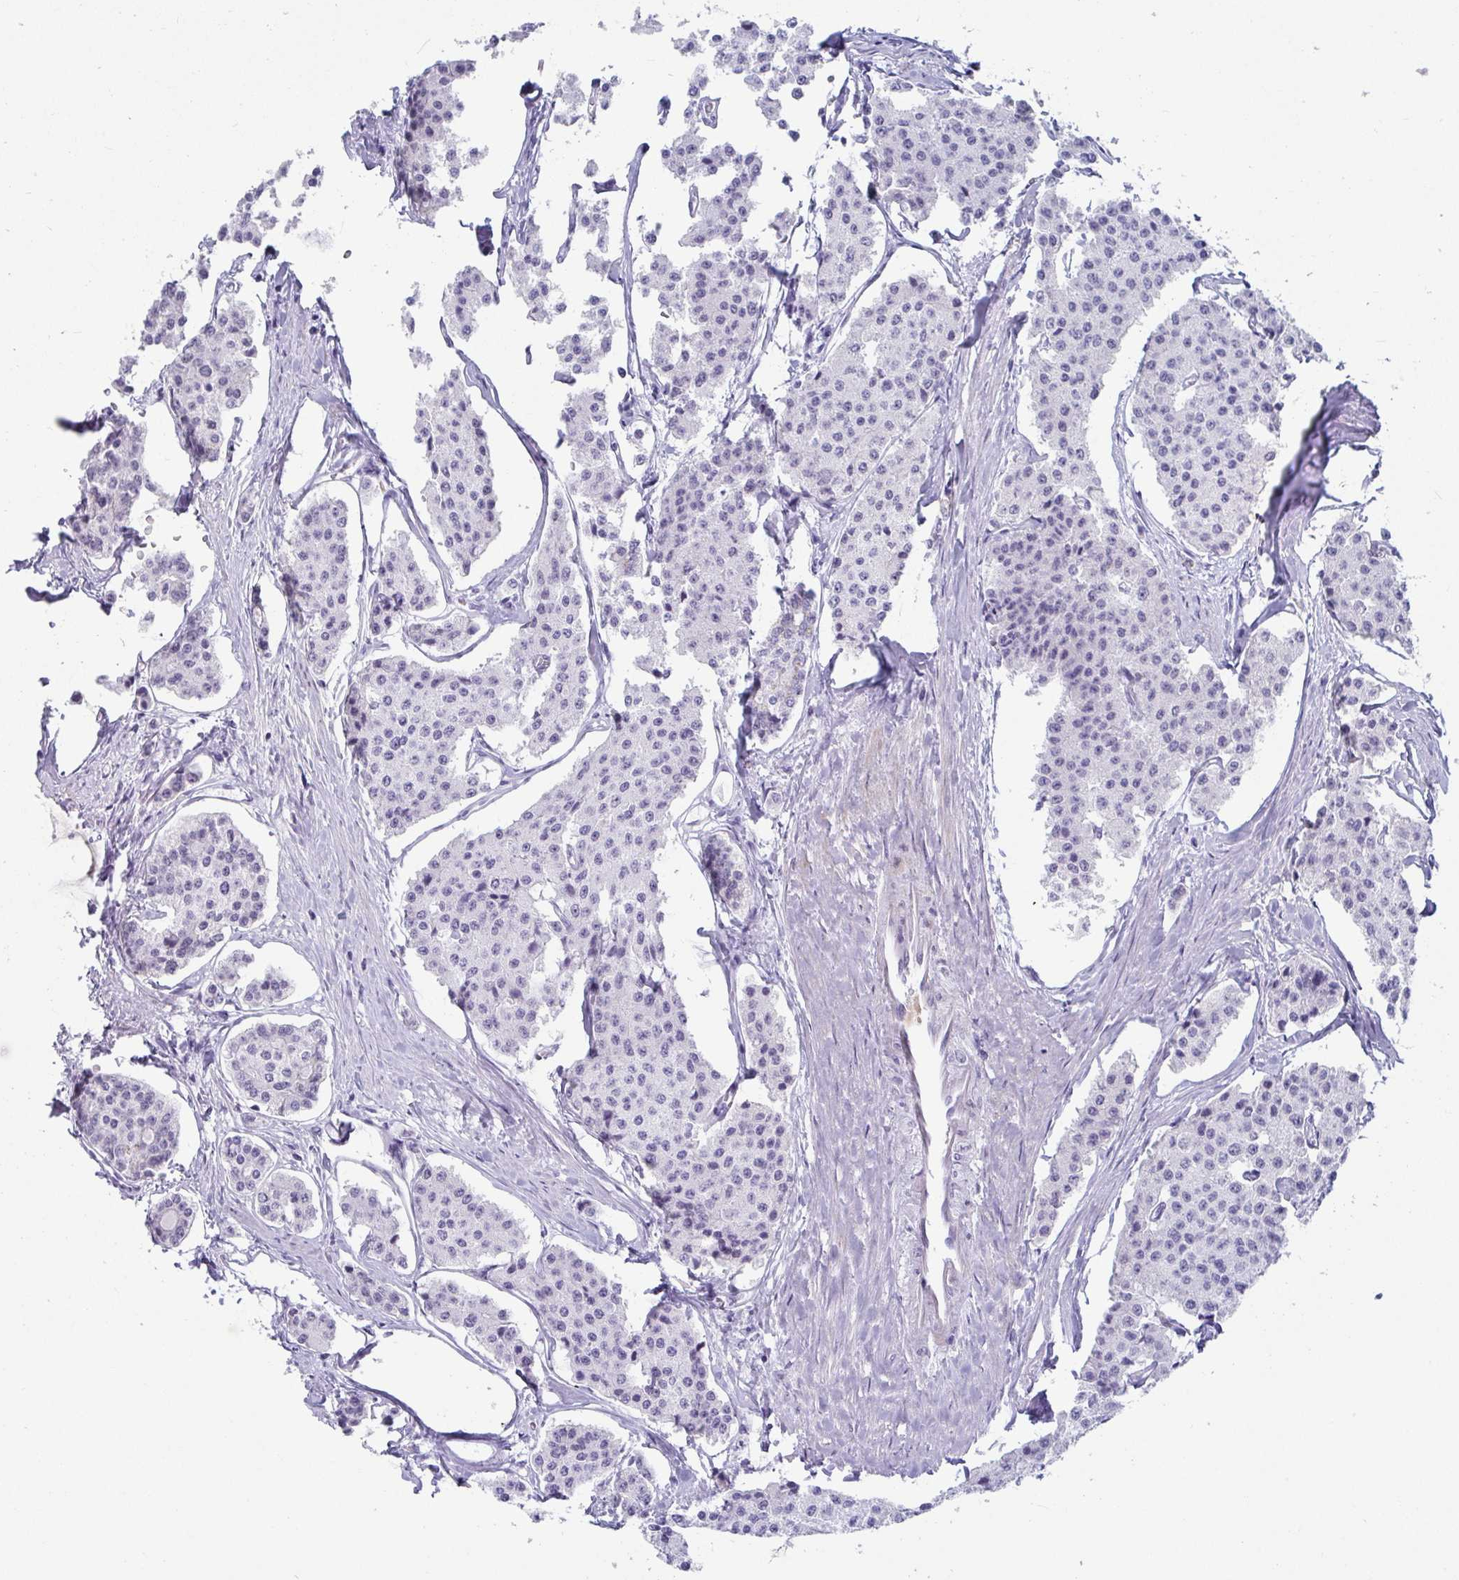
{"staining": {"intensity": "negative", "quantity": "none", "location": "none"}, "tissue": "carcinoid", "cell_type": "Tumor cells", "image_type": "cancer", "snomed": [{"axis": "morphology", "description": "Carcinoid, malignant, NOS"}, {"axis": "topography", "description": "Small intestine"}], "caption": "Immunohistochemistry (IHC) micrograph of neoplastic tissue: carcinoid stained with DAB (3,3'-diaminobenzidine) exhibits no significant protein staining in tumor cells.", "gene": "NPY", "patient": {"sex": "female", "age": 65}}